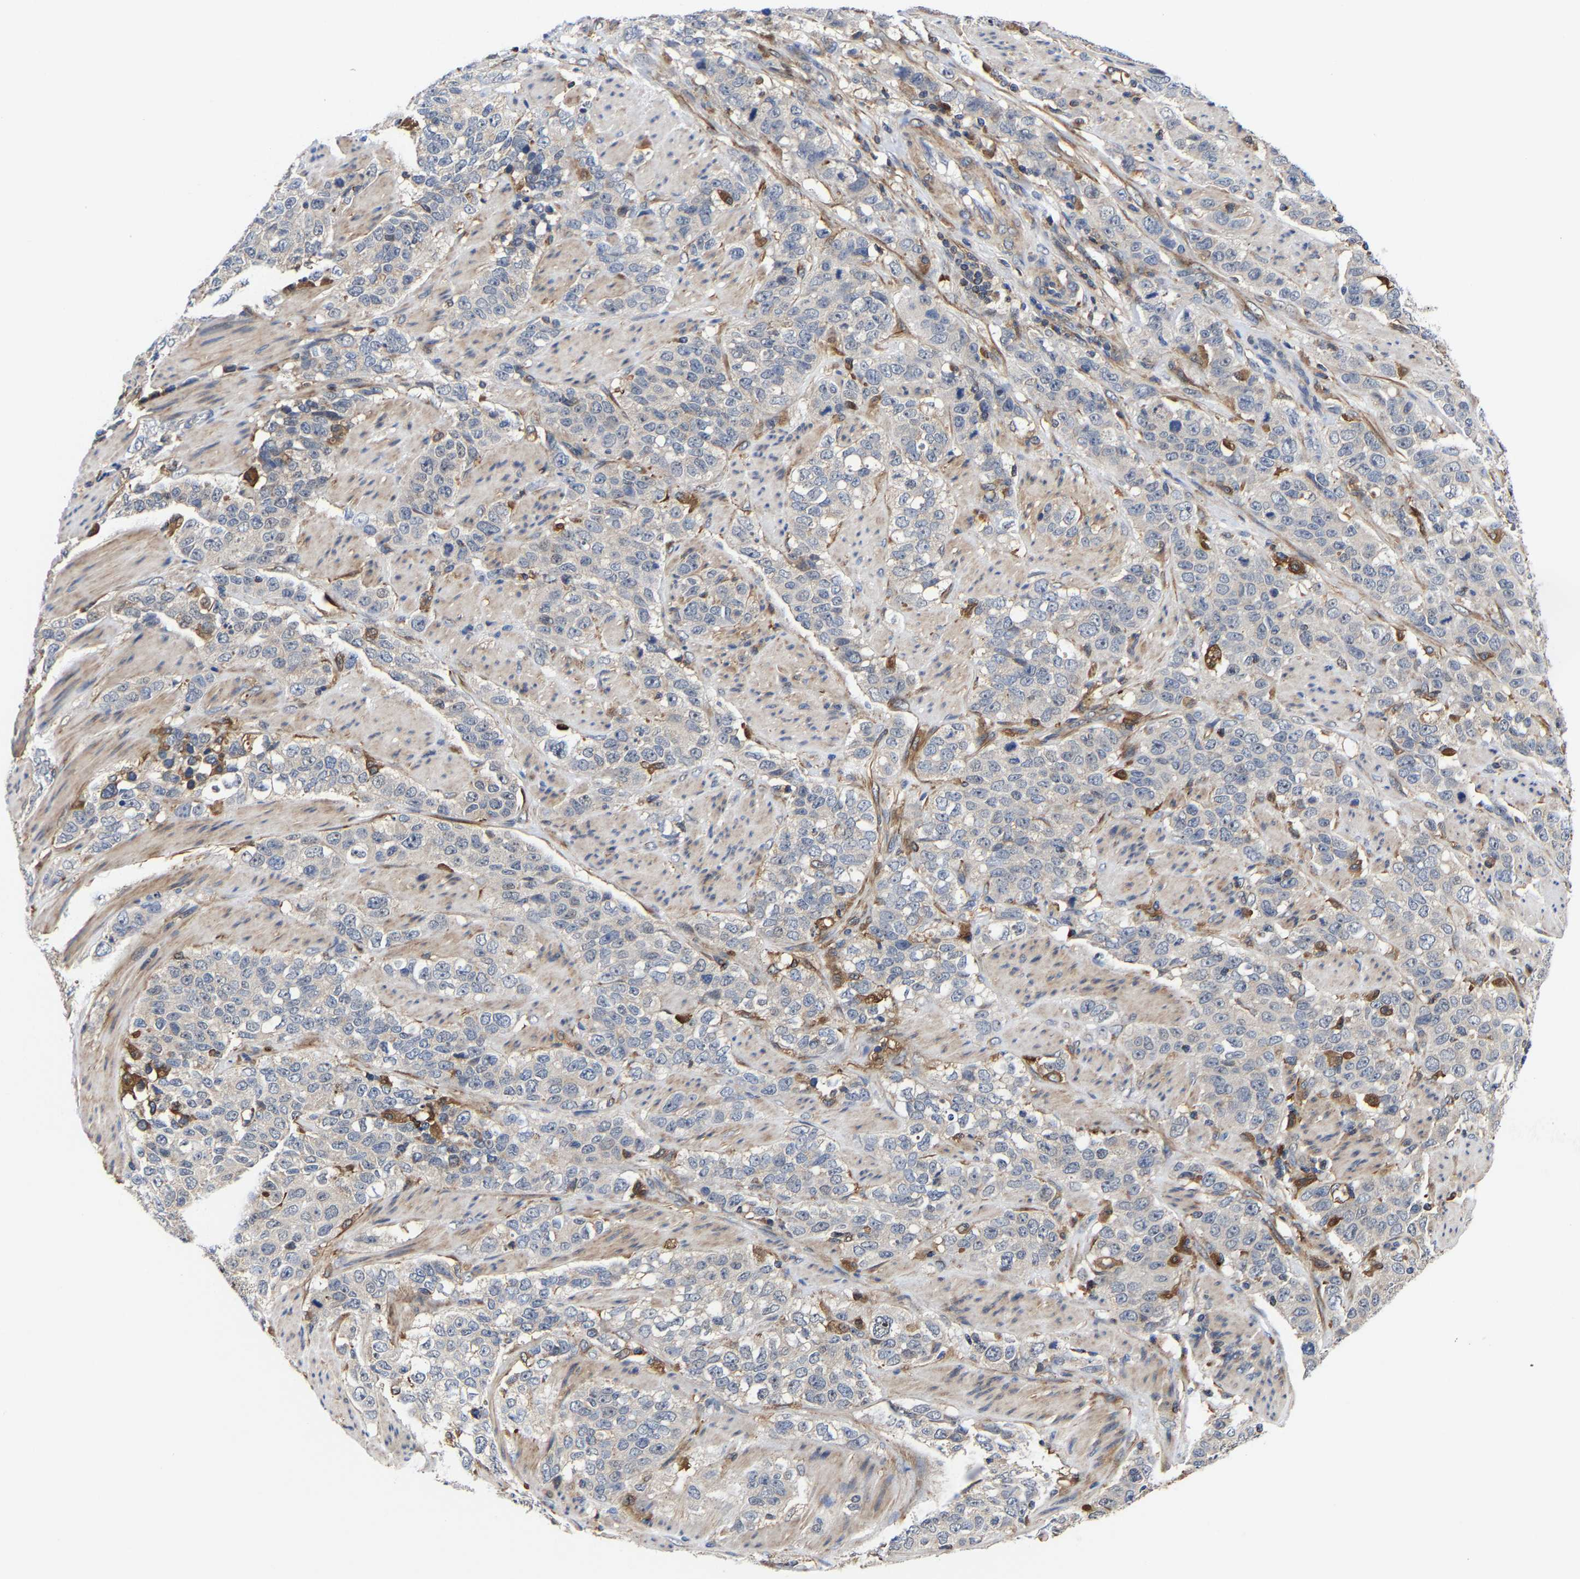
{"staining": {"intensity": "negative", "quantity": "none", "location": "none"}, "tissue": "stomach cancer", "cell_type": "Tumor cells", "image_type": "cancer", "snomed": [{"axis": "morphology", "description": "Adenocarcinoma, NOS"}, {"axis": "topography", "description": "Stomach"}], "caption": "Tumor cells are negative for brown protein staining in stomach cancer (adenocarcinoma).", "gene": "PFKFB3", "patient": {"sex": "male", "age": 48}}